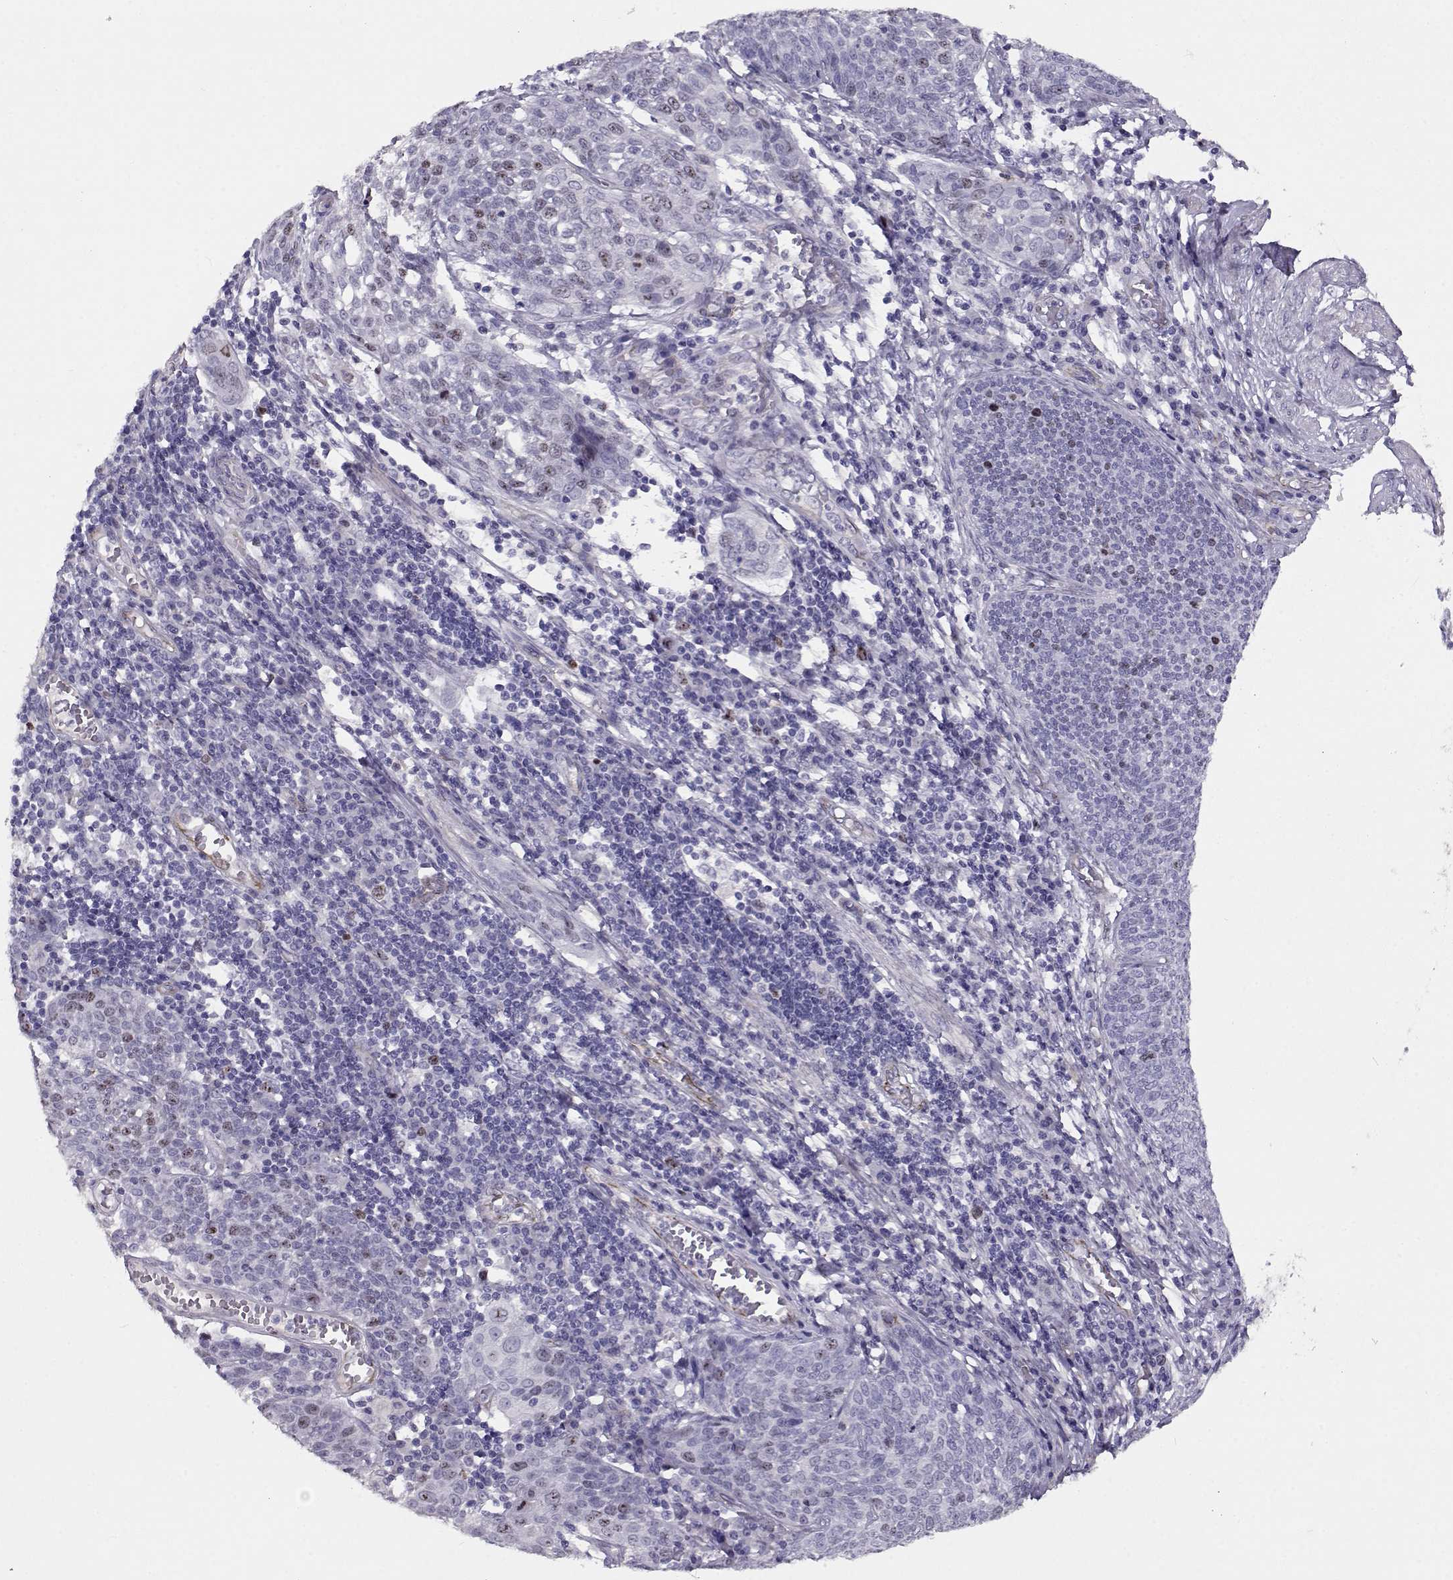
{"staining": {"intensity": "weak", "quantity": "<25%", "location": "nuclear"}, "tissue": "cervical cancer", "cell_type": "Tumor cells", "image_type": "cancer", "snomed": [{"axis": "morphology", "description": "Squamous cell carcinoma, NOS"}, {"axis": "topography", "description": "Cervix"}], "caption": "Immunohistochemistry (IHC) micrograph of neoplastic tissue: human cervical squamous cell carcinoma stained with DAB (3,3'-diaminobenzidine) demonstrates no significant protein expression in tumor cells.", "gene": "NPW", "patient": {"sex": "female", "age": 34}}